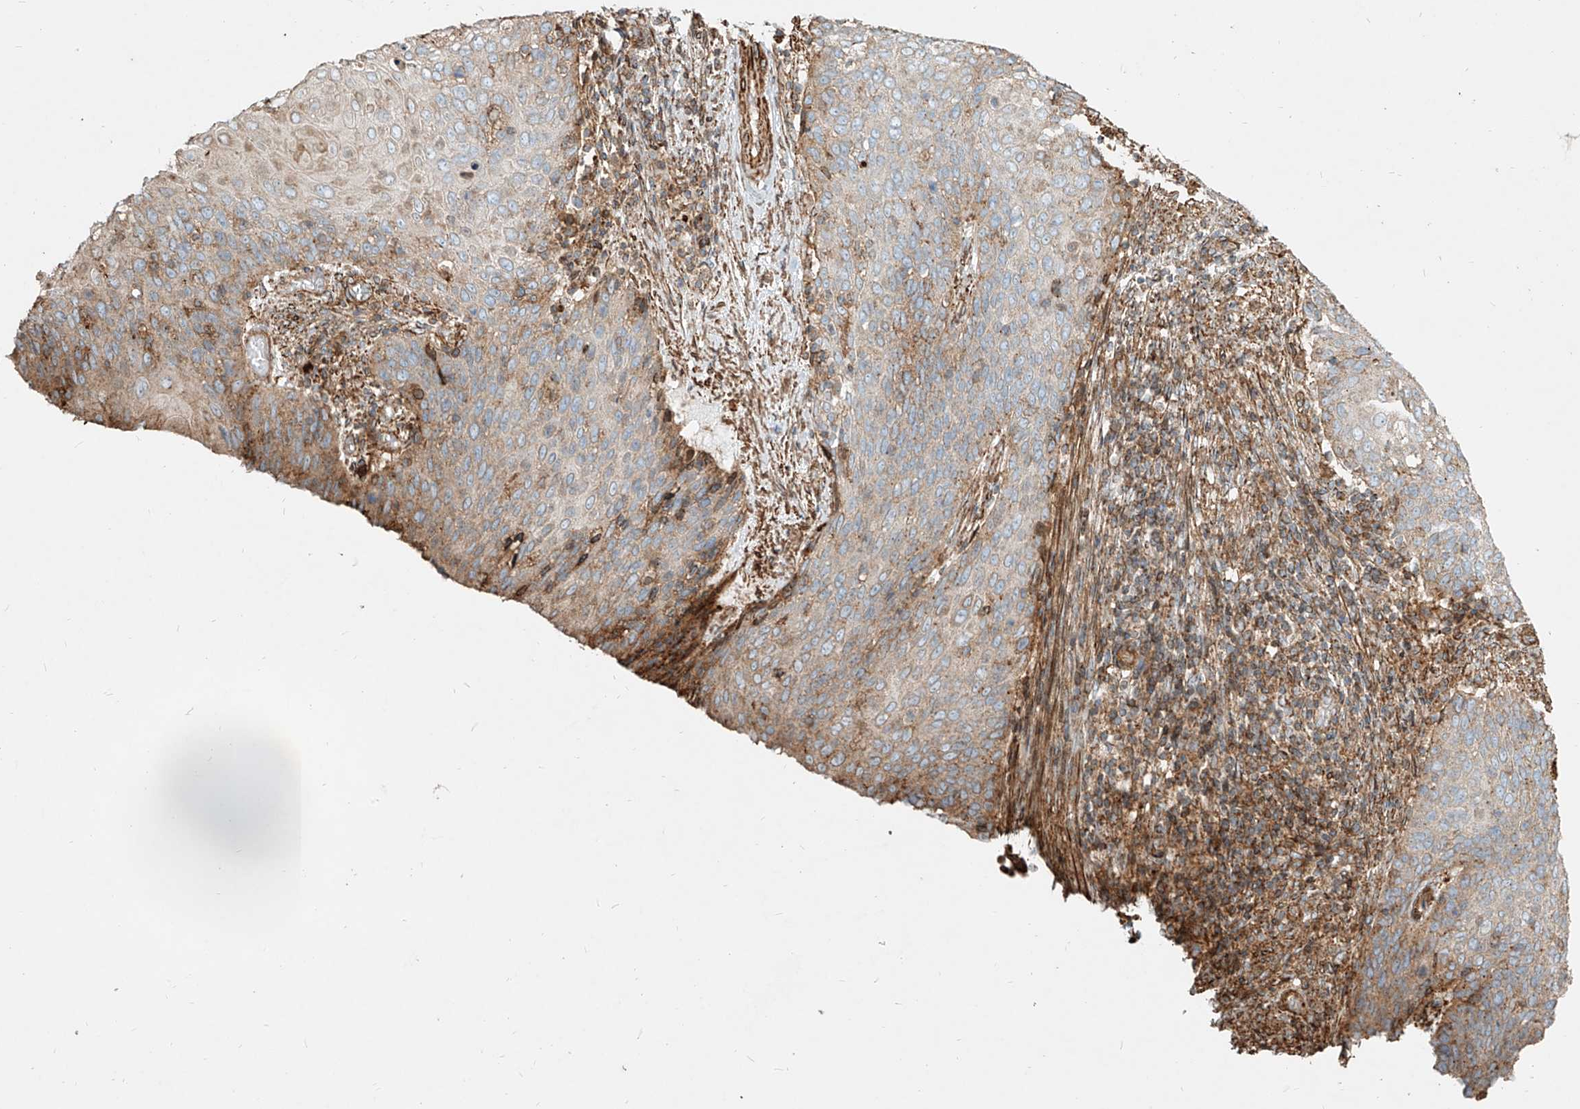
{"staining": {"intensity": "weak", "quantity": "<25%", "location": "cytoplasmic/membranous"}, "tissue": "cervical cancer", "cell_type": "Tumor cells", "image_type": "cancer", "snomed": [{"axis": "morphology", "description": "Squamous cell carcinoma, NOS"}, {"axis": "topography", "description": "Cervix"}], "caption": "The image reveals no staining of tumor cells in squamous cell carcinoma (cervical). Nuclei are stained in blue.", "gene": "MTX2", "patient": {"sex": "female", "age": 39}}